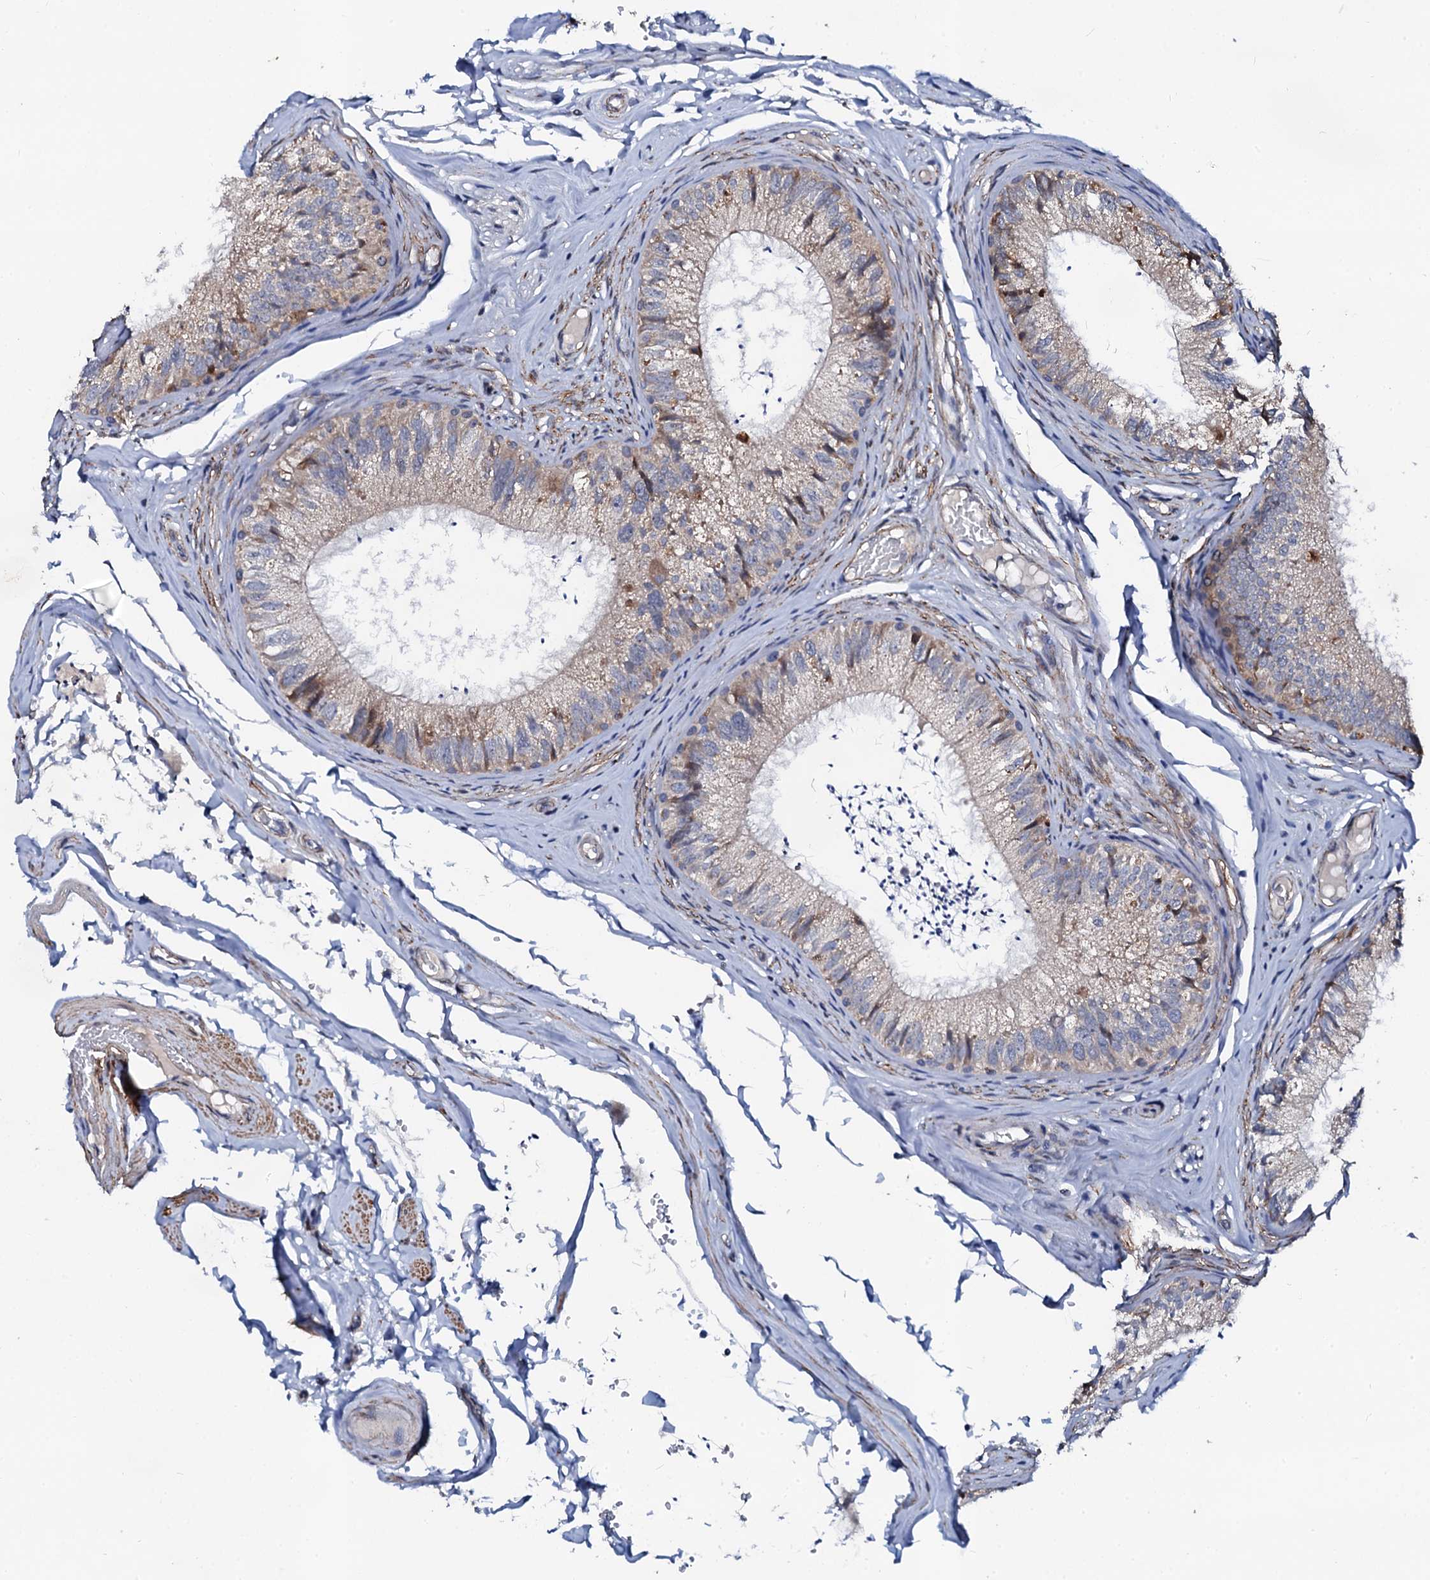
{"staining": {"intensity": "weak", "quantity": "25%-75%", "location": "cytoplasmic/membranous"}, "tissue": "epididymis", "cell_type": "Glandular cells", "image_type": "normal", "snomed": [{"axis": "morphology", "description": "Normal tissue, NOS"}, {"axis": "topography", "description": "Epididymis"}], "caption": "Immunohistochemical staining of unremarkable epididymis exhibits weak cytoplasmic/membranous protein staining in approximately 25%-75% of glandular cells.", "gene": "GPR176", "patient": {"sex": "male", "age": 79}}